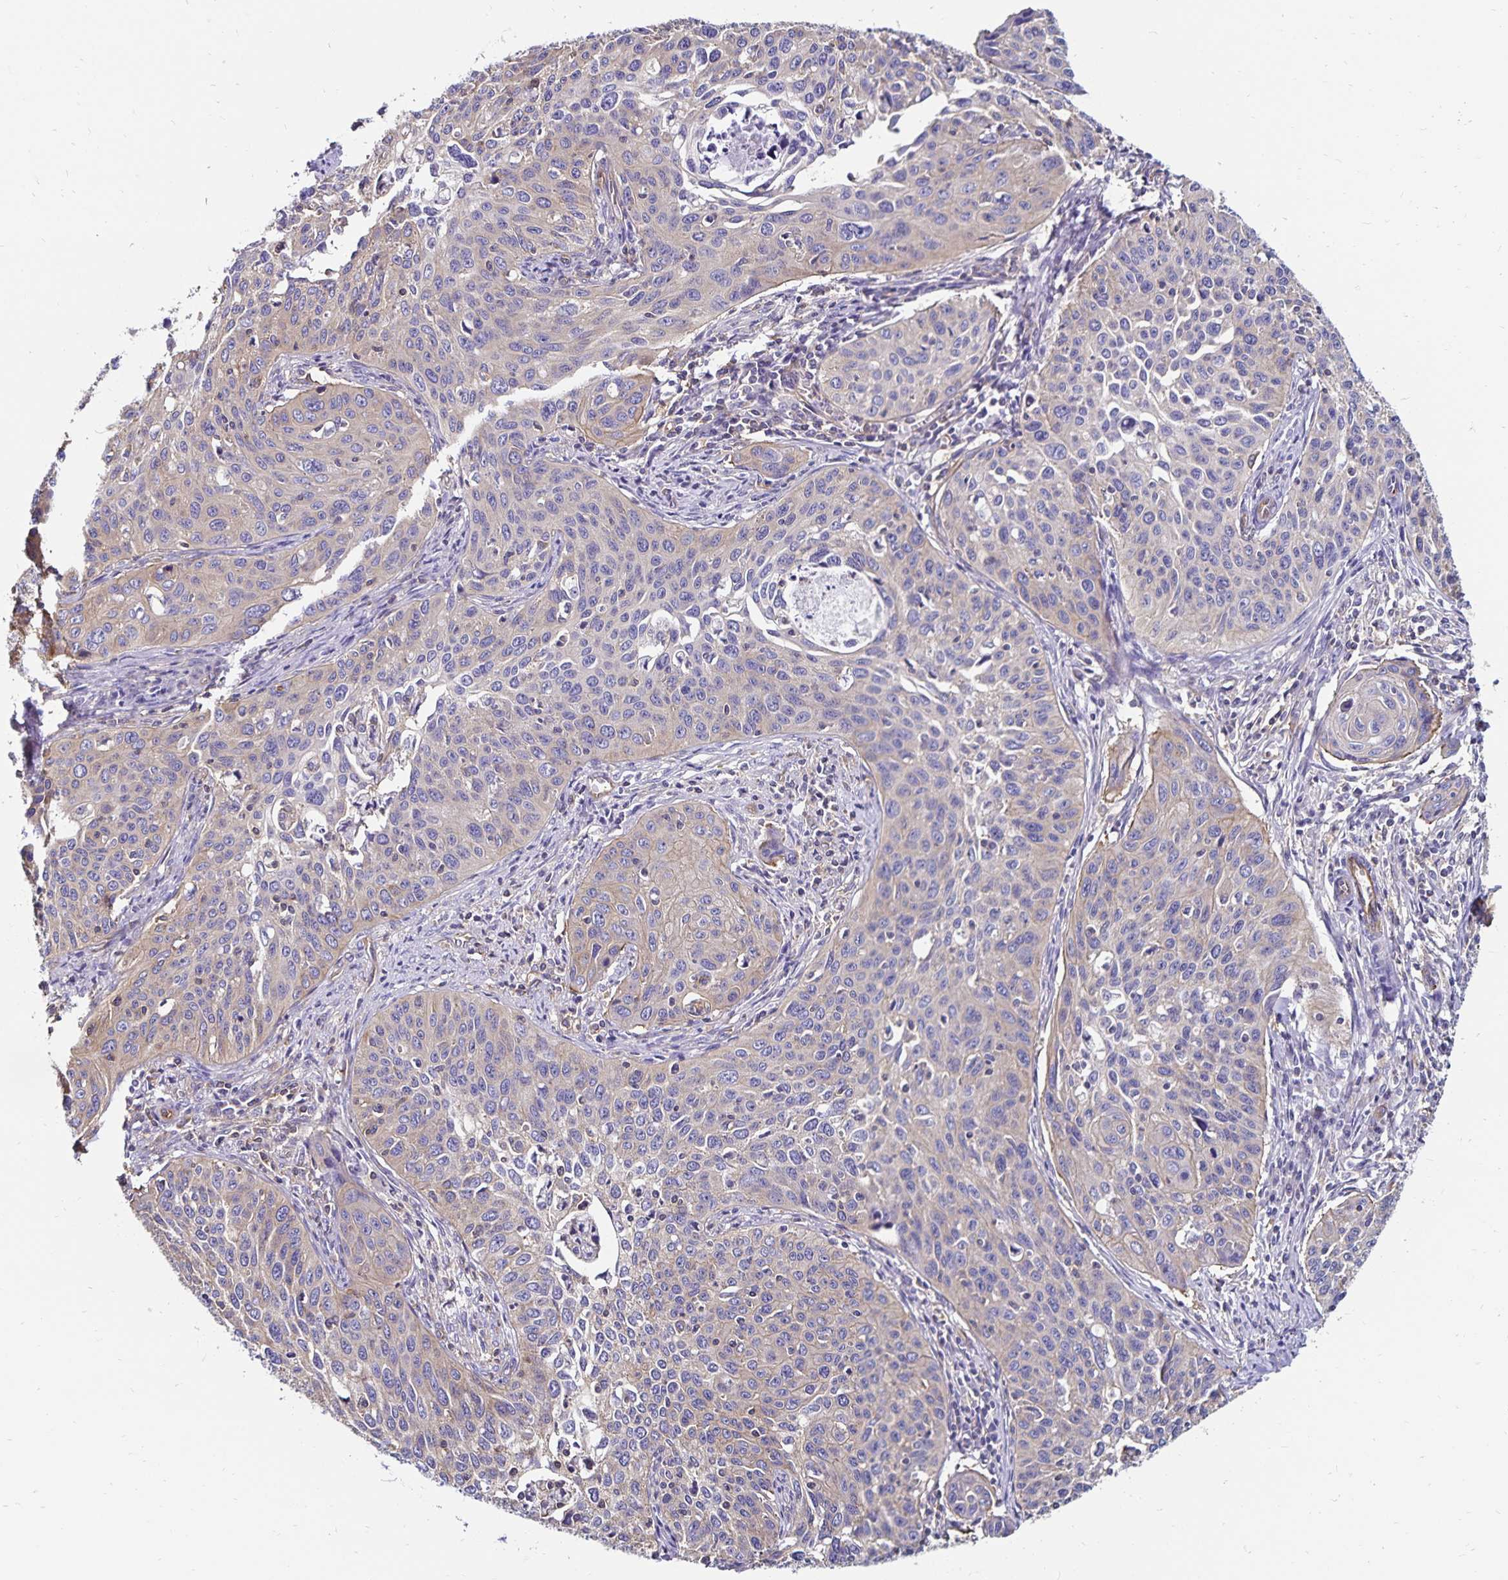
{"staining": {"intensity": "weak", "quantity": "<25%", "location": "cytoplasmic/membranous"}, "tissue": "cervical cancer", "cell_type": "Tumor cells", "image_type": "cancer", "snomed": [{"axis": "morphology", "description": "Squamous cell carcinoma, NOS"}, {"axis": "topography", "description": "Cervix"}], "caption": "A high-resolution photomicrograph shows immunohistochemistry staining of cervical cancer (squamous cell carcinoma), which demonstrates no significant expression in tumor cells.", "gene": "RPRML", "patient": {"sex": "female", "age": 31}}